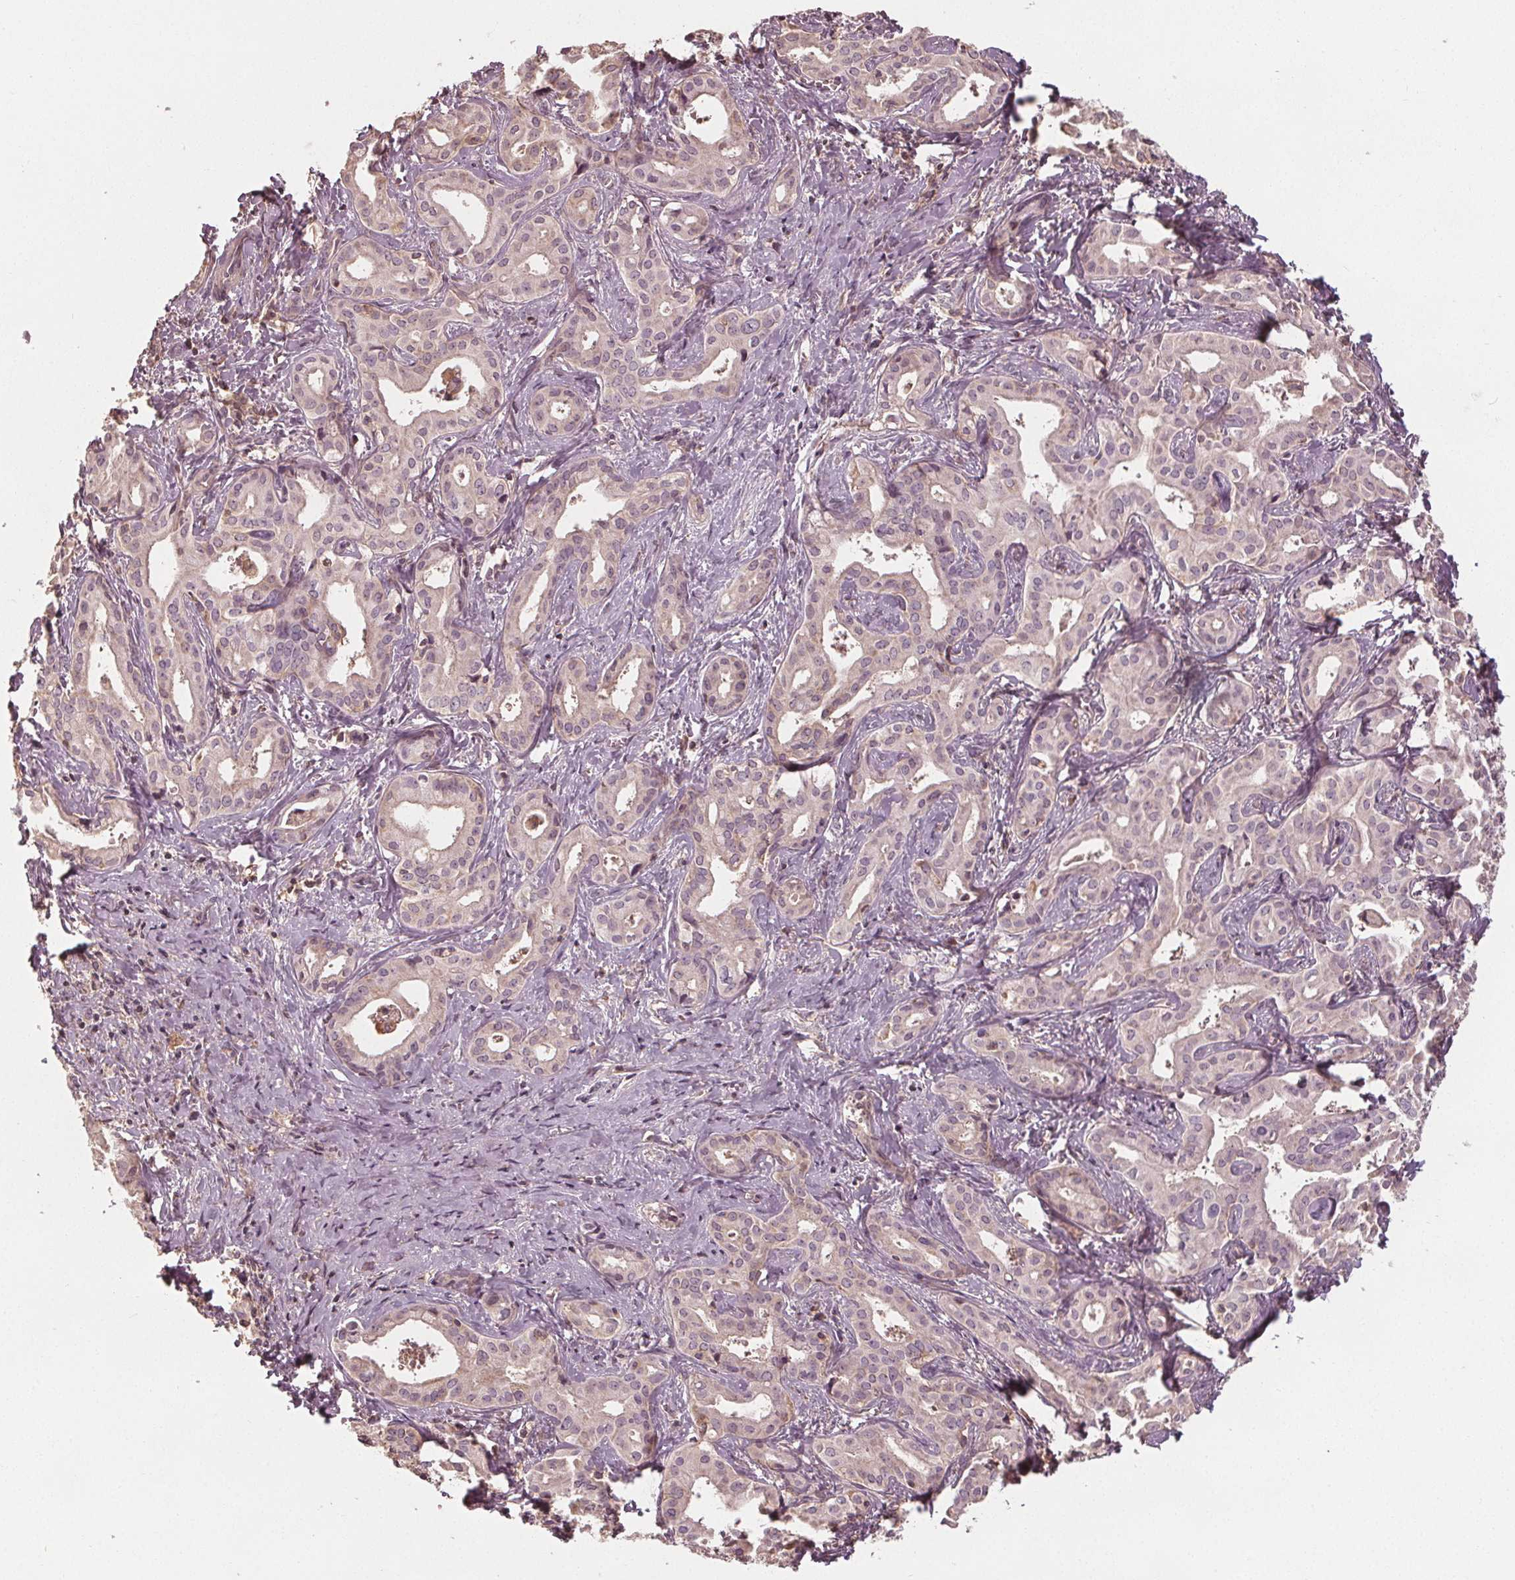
{"staining": {"intensity": "negative", "quantity": "none", "location": "none"}, "tissue": "liver cancer", "cell_type": "Tumor cells", "image_type": "cancer", "snomed": [{"axis": "morphology", "description": "Cholangiocarcinoma"}, {"axis": "topography", "description": "Liver"}], "caption": "Human liver cancer stained for a protein using immunohistochemistry (IHC) exhibits no expression in tumor cells.", "gene": "GNB2", "patient": {"sex": "female", "age": 65}}